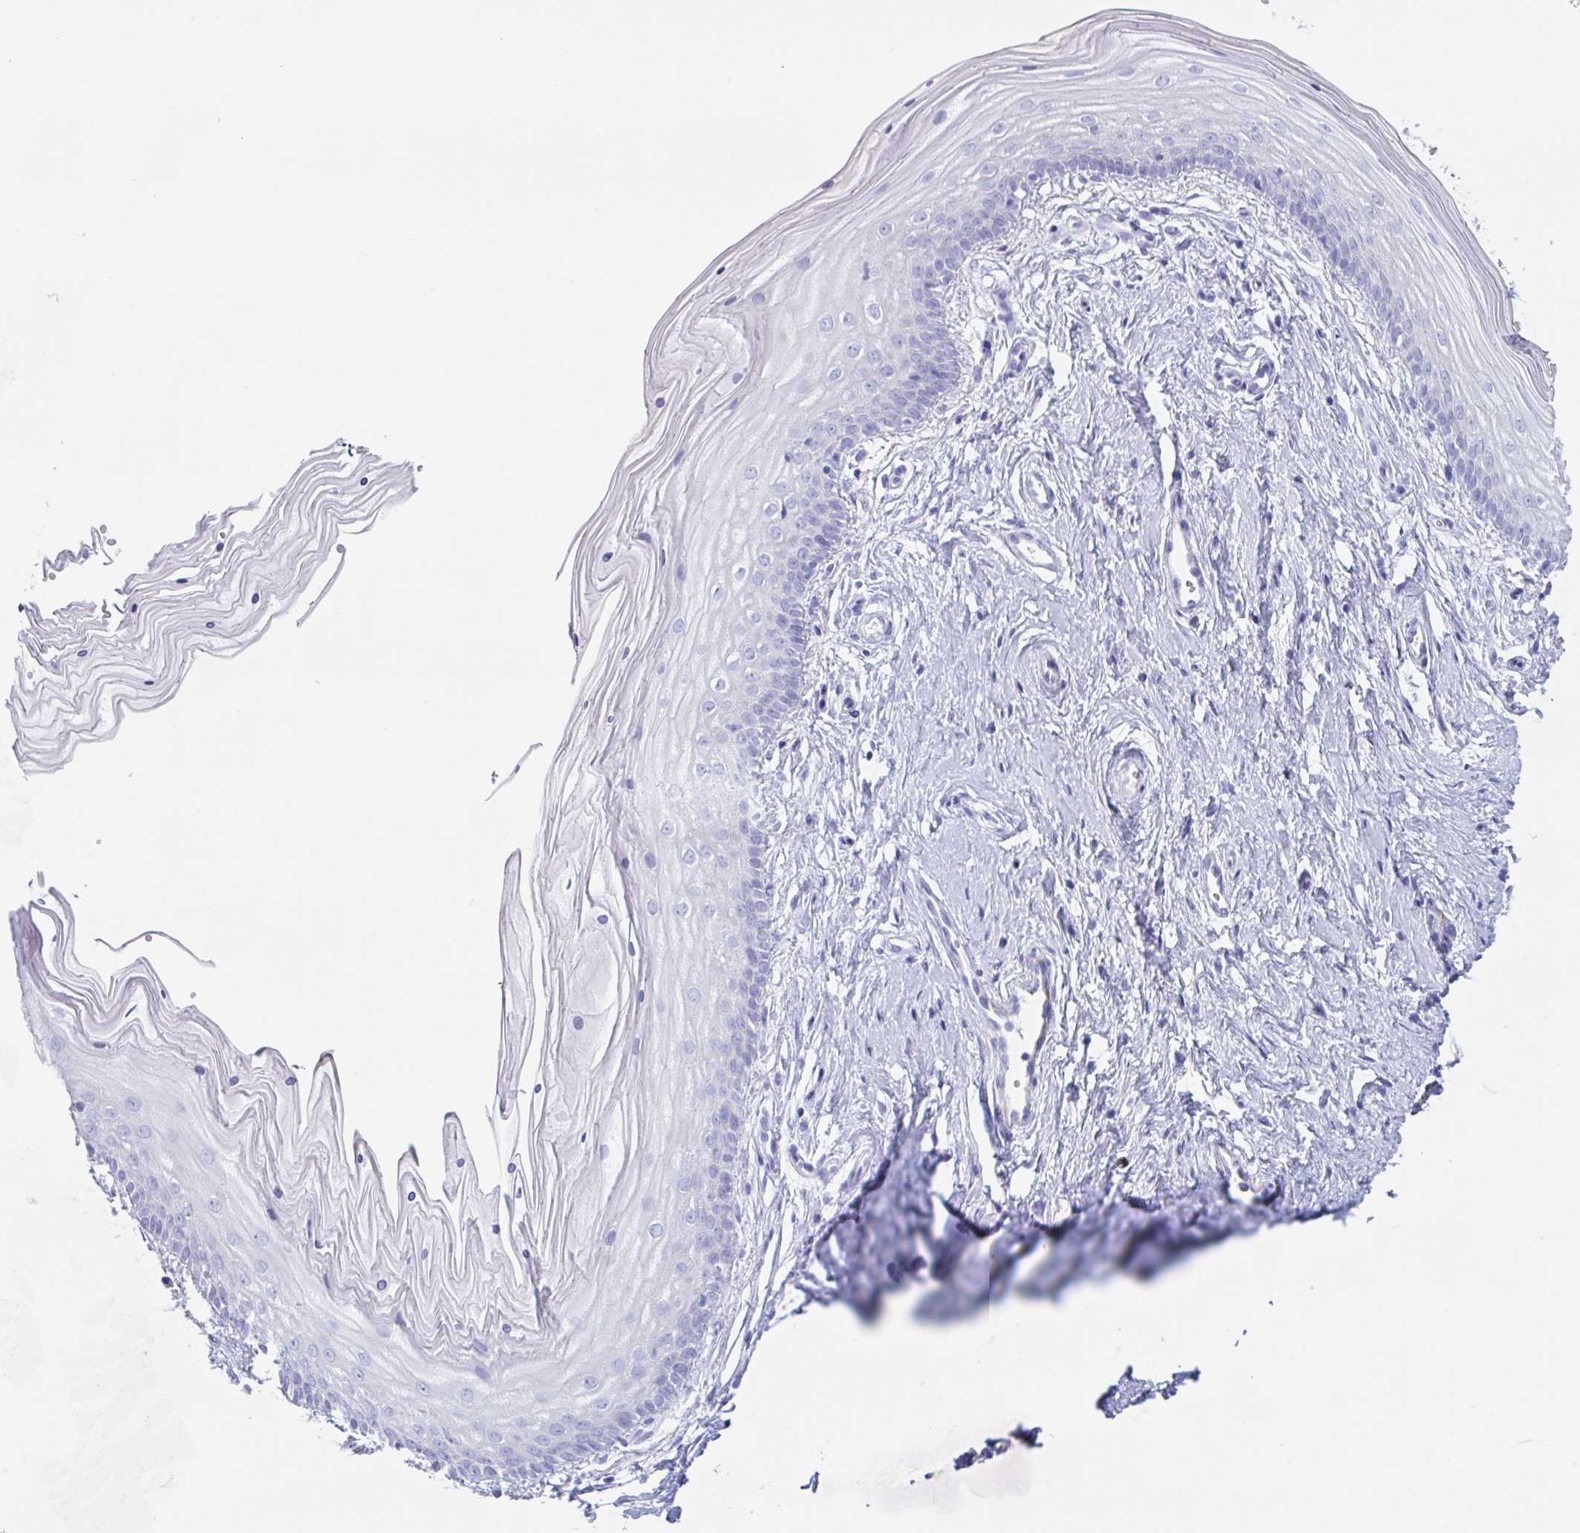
{"staining": {"intensity": "negative", "quantity": "none", "location": "none"}, "tissue": "vagina", "cell_type": "Squamous epithelial cells", "image_type": "normal", "snomed": [{"axis": "morphology", "description": "Normal tissue, NOS"}, {"axis": "topography", "description": "Vagina"}], "caption": "High magnification brightfield microscopy of benign vagina stained with DAB (brown) and counterstained with hematoxylin (blue): squamous epithelial cells show no significant staining. (DAB (3,3'-diaminobenzidine) IHC with hematoxylin counter stain).", "gene": "TAS2R41", "patient": {"sex": "female", "age": 38}}